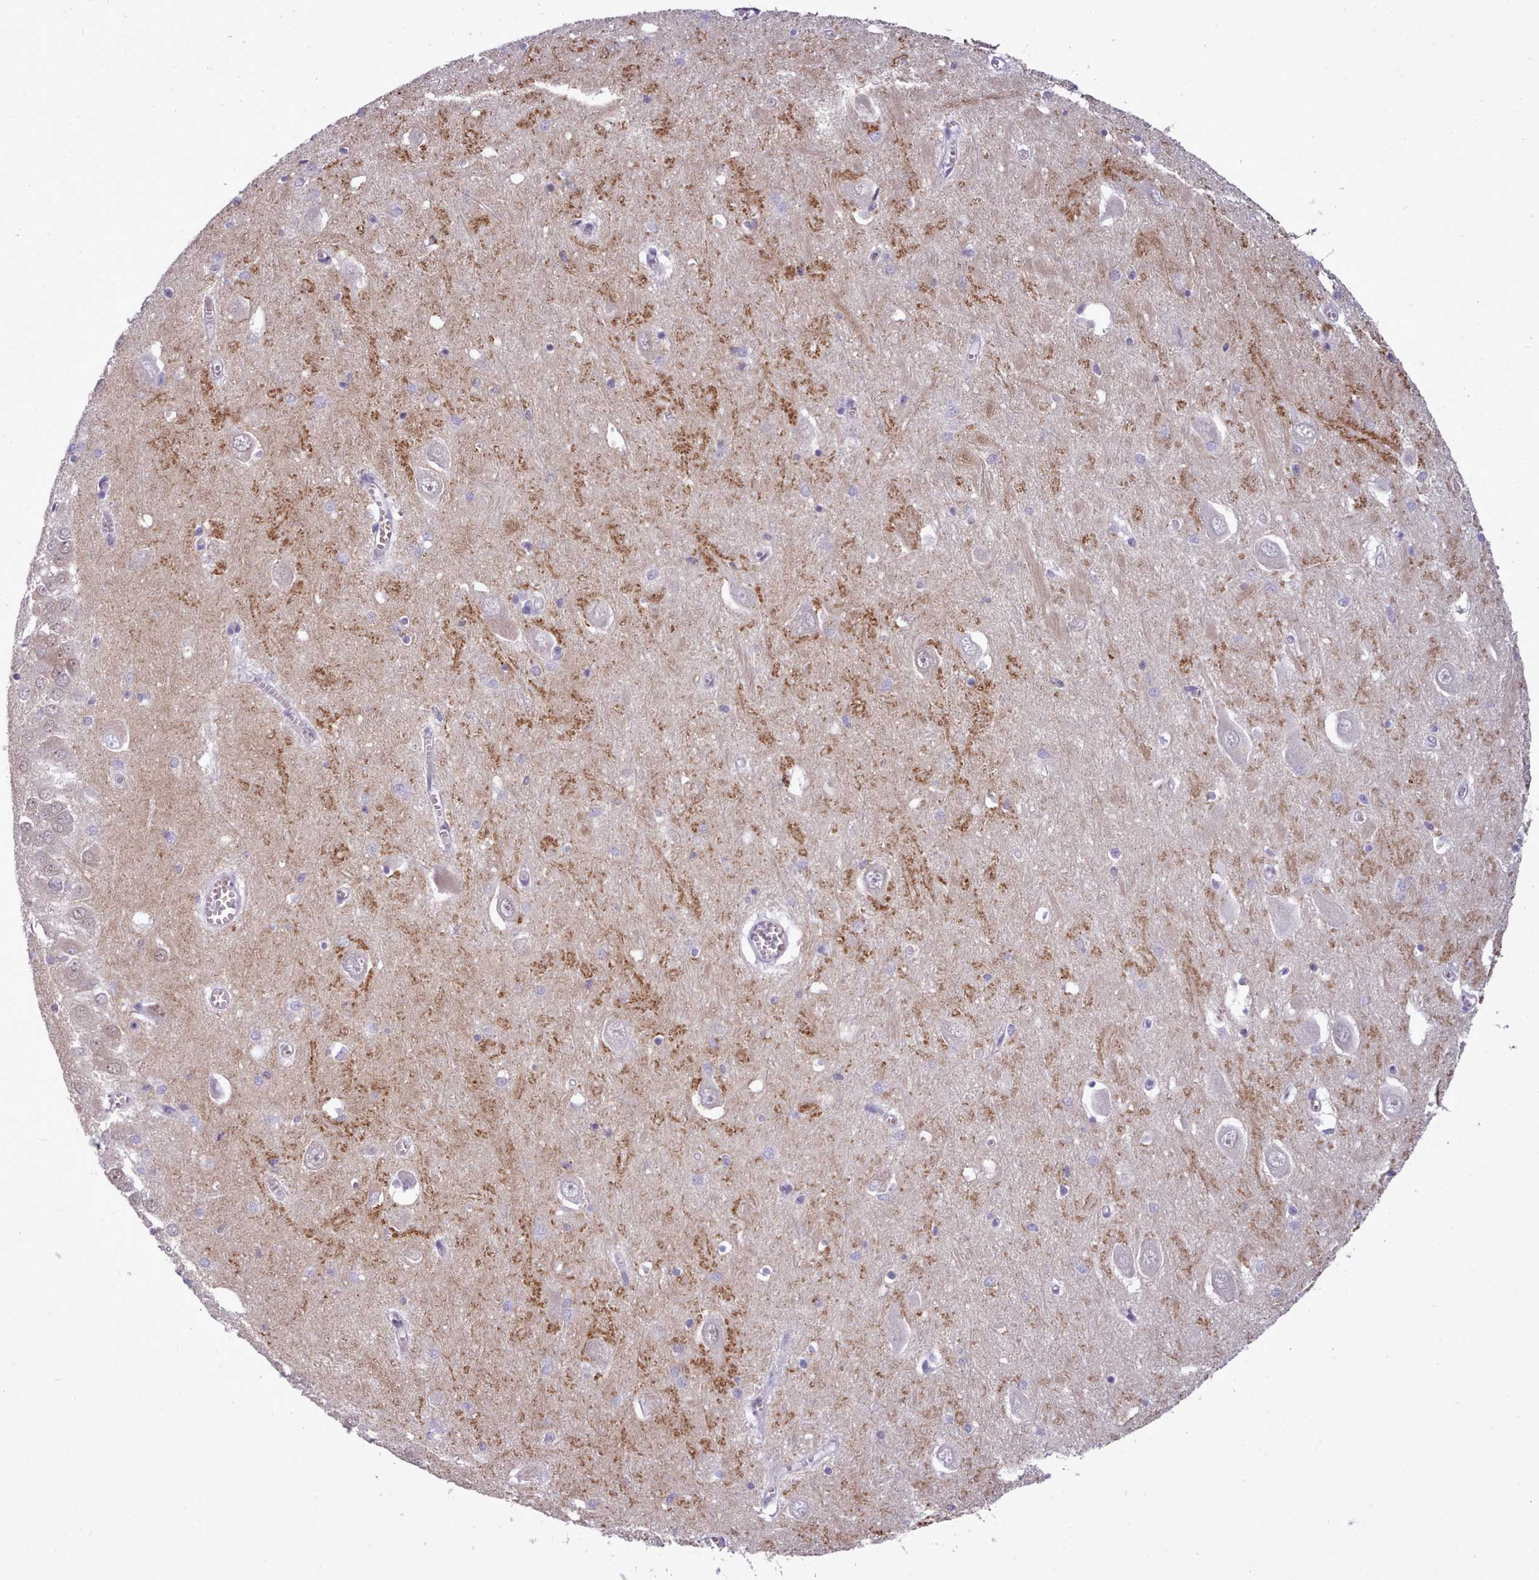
{"staining": {"intensity": "weak", "quantity": "<25%", "location": "cytoplasmic/membranous"}, "tissue": "hippocampus", "cell_type": "Glial cells", "image_type": "normal", "snomed": [{"axis": "morphology", "description": "Normal tissue, NOS"}, {"axis": "topography", "description": "Hippocampus"}], "caption": "Immunohistochemistry (IHC) image of benign hippocampus: hippocampus stained with DAB (3,3'-diaminobenzidine) displays no significant protein expression in glial cells. The staining was performed using DAB to visualize the protein expression in brown, while the nuclei were stained in blue with hematoxylin (Magnification: 20x).", "gene": "KCTD16", "patient": {"sex": "male", "age": 70}}